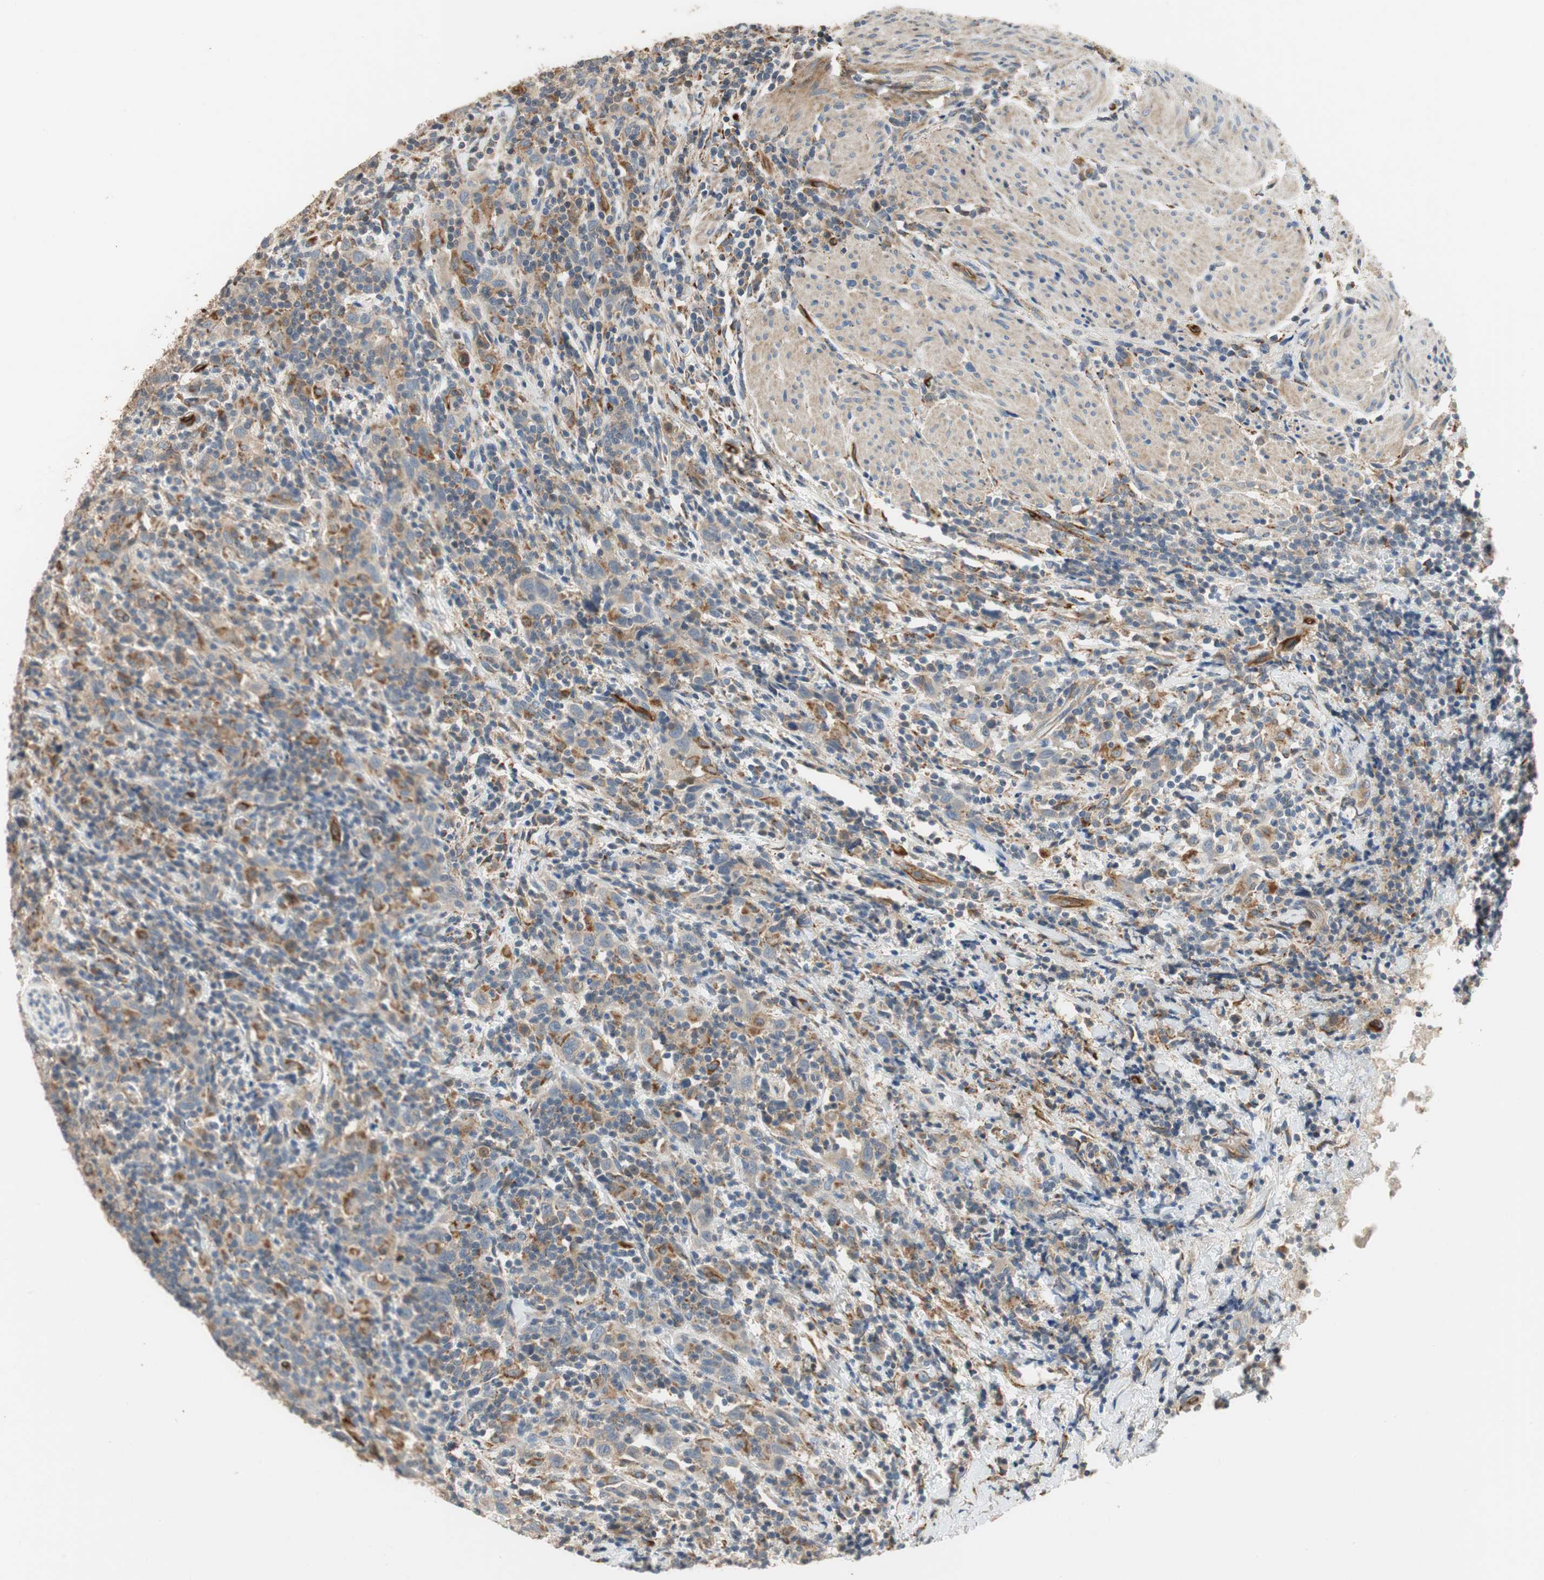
{"staining": {"intensity": "weak", "quantity": ">75%", "location": "cytoplasmic/membranous"}, "tissue": "urothelial cancer", "cell_type": "Tumor cells", "image_type": "cancer", "snomed": [{"axis": "morphology", "description": "Urothelial carcinoma, High grade"}, {"axis": "topography", "description": "Urinary bladder"}], "caption": "Immunohistochemical staining of urothelial cancer reveals low levels of weak cytoplasmic/membranous protein expression in approximately >75% of tumor cells.", "gene": "ALPL", "patient": {"sex": "male", "age": 61}}